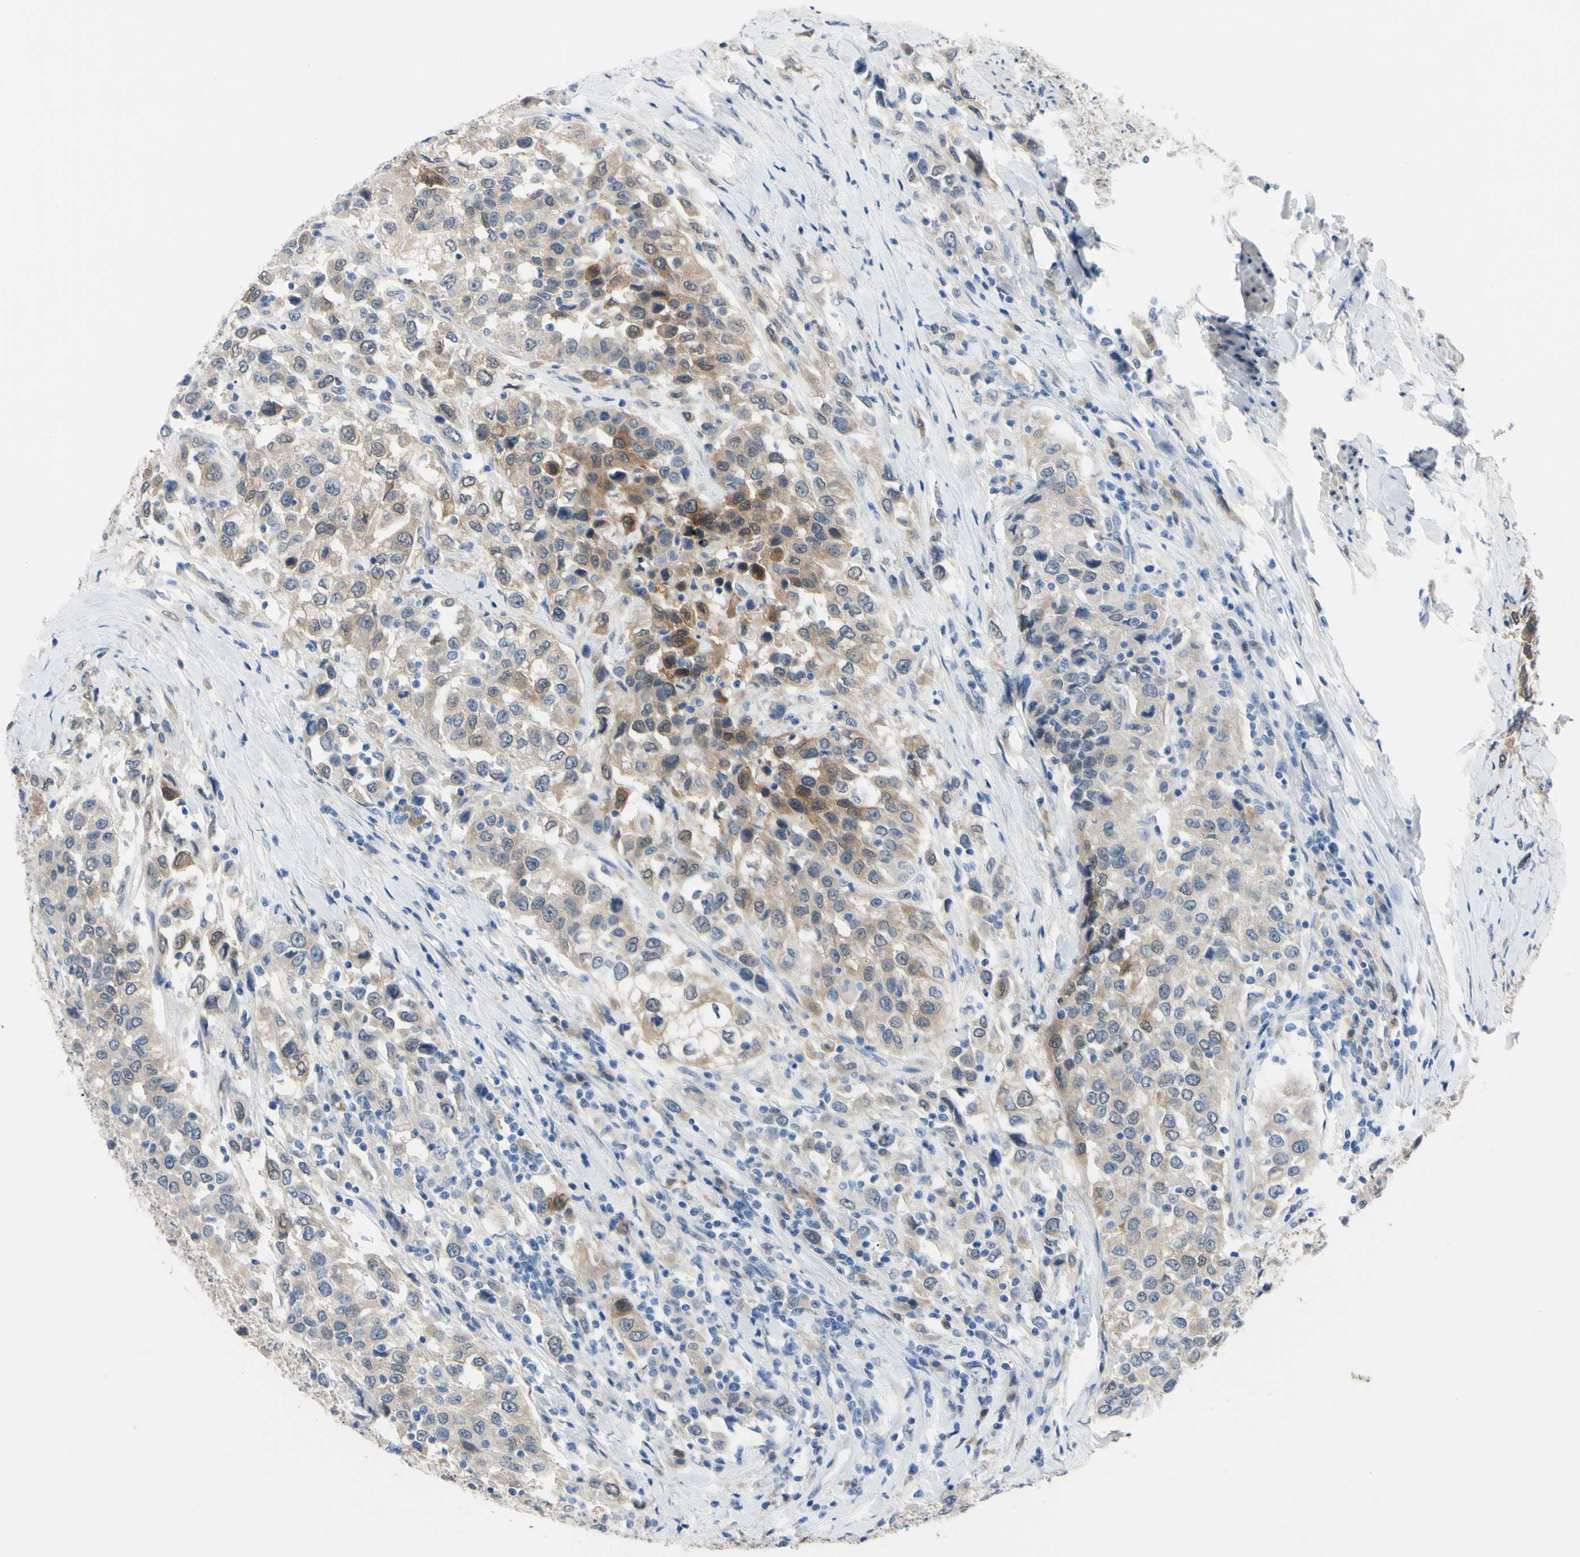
{"staining": {"intensity": "weak", "quantity": ">75%", "location": "cytoplasmic/membranous,nuclear"}, "tissue": "urothelial cancer", "cell_type": "Tumor cells", "image_type": "cancer", "snomed": [{"axis": "morphology", "description": "Urothelial carcinoma, High grade"}, {"axis": "topography", "description": "Urinary bladder"}], "caption": "DAB immunohistochemical staining of urothelial carcinoma (high-grade) demonstrates weak cytoplasmic/membranous and nuclear protein expression in about >75% of tumor cells.", "gene": "NOL3", "patient": {"sex": "female", "age": 80}}